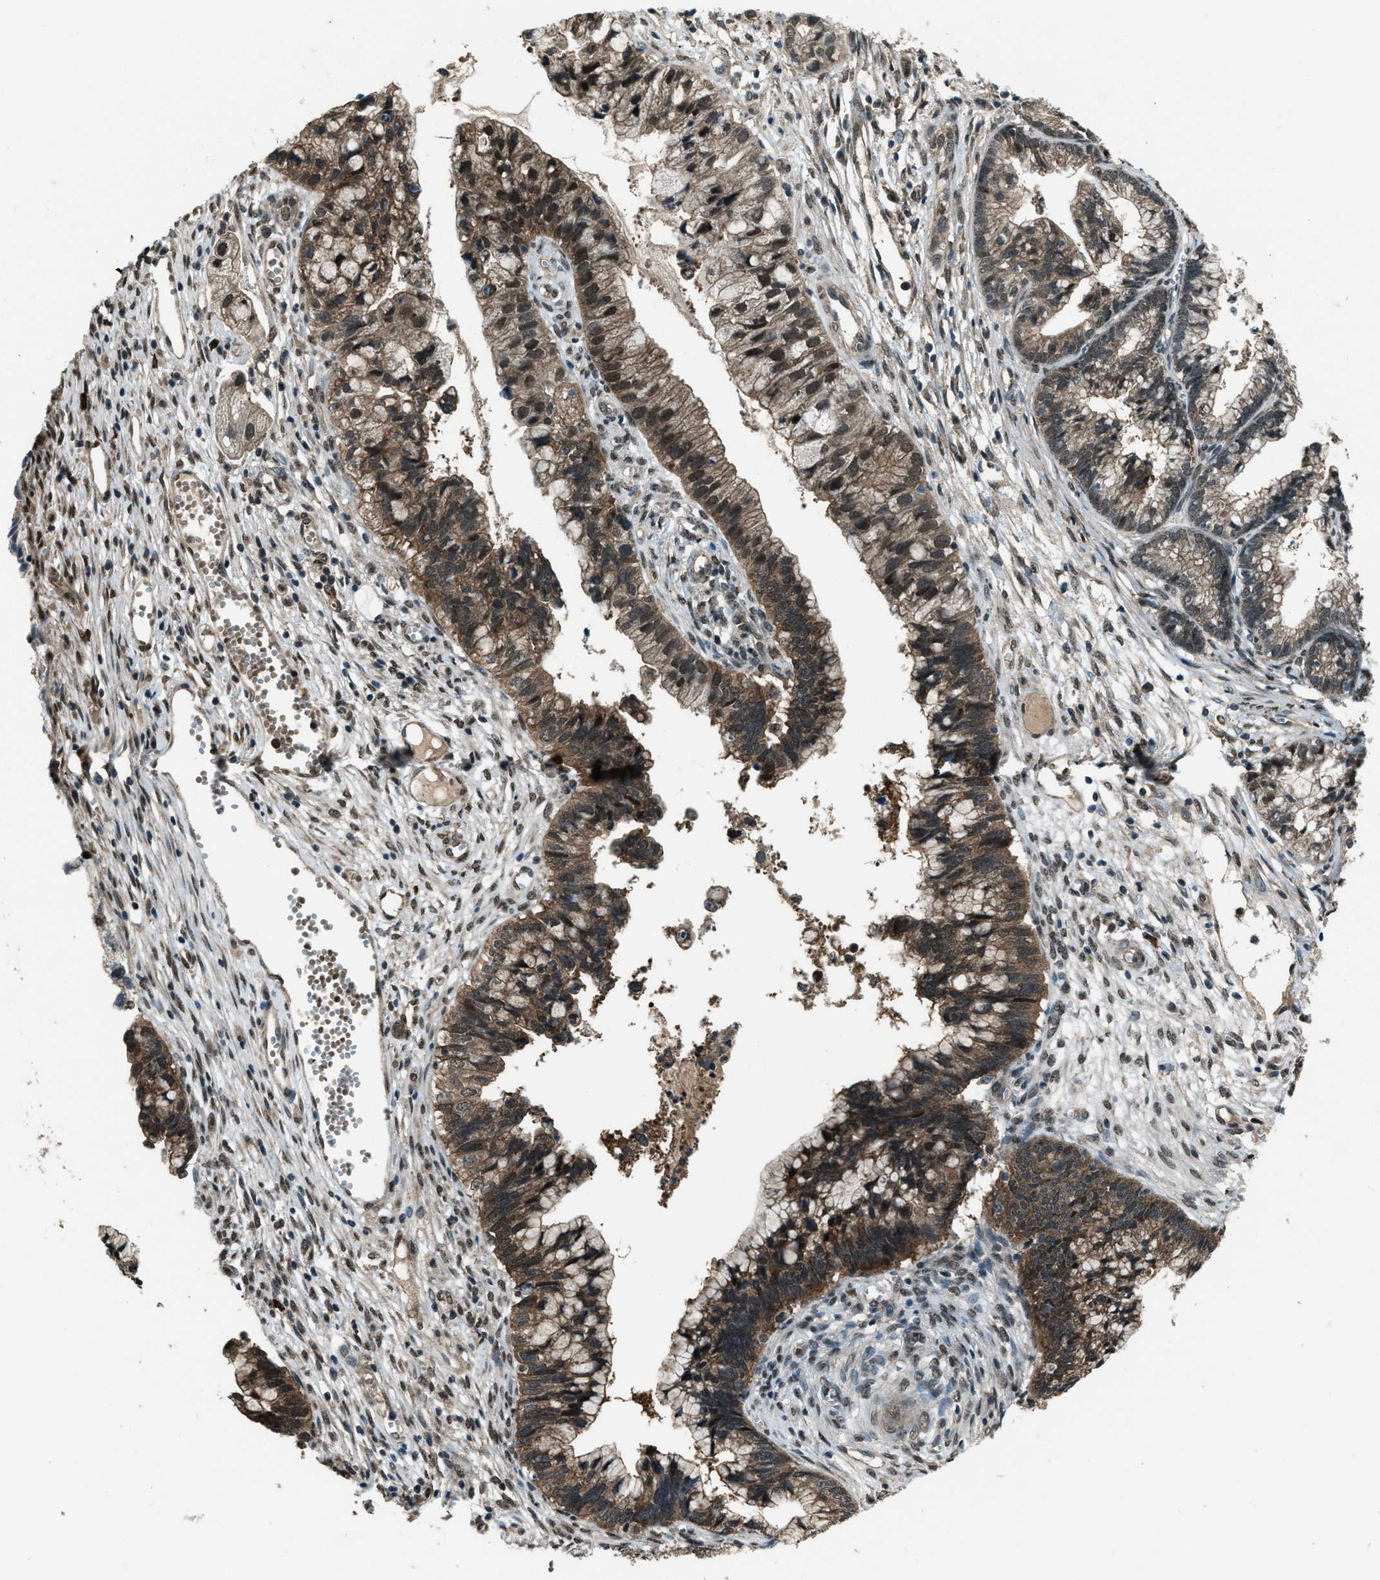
{"staining": {"intensity": "moderate", "quantity": ">75%", "location": "cytoplasmic/membranous"}, "tissue": "cervical cancer", "cell_type": "Tumor cells", "image_type": "cancer", "snomed": [{"axis": "morphology", "description": "Adenocarcinoma, NOS"}, {"axis": "topography", "description": "Cervix"}], "caption": "Moderate cytoplasmic/membranous protein expression is appreciated in approximately >75% of tumor cells in adenocarcinoma (cervical).", "gene": "SVIL", "patient": {"sex": "female", "age": 44}}